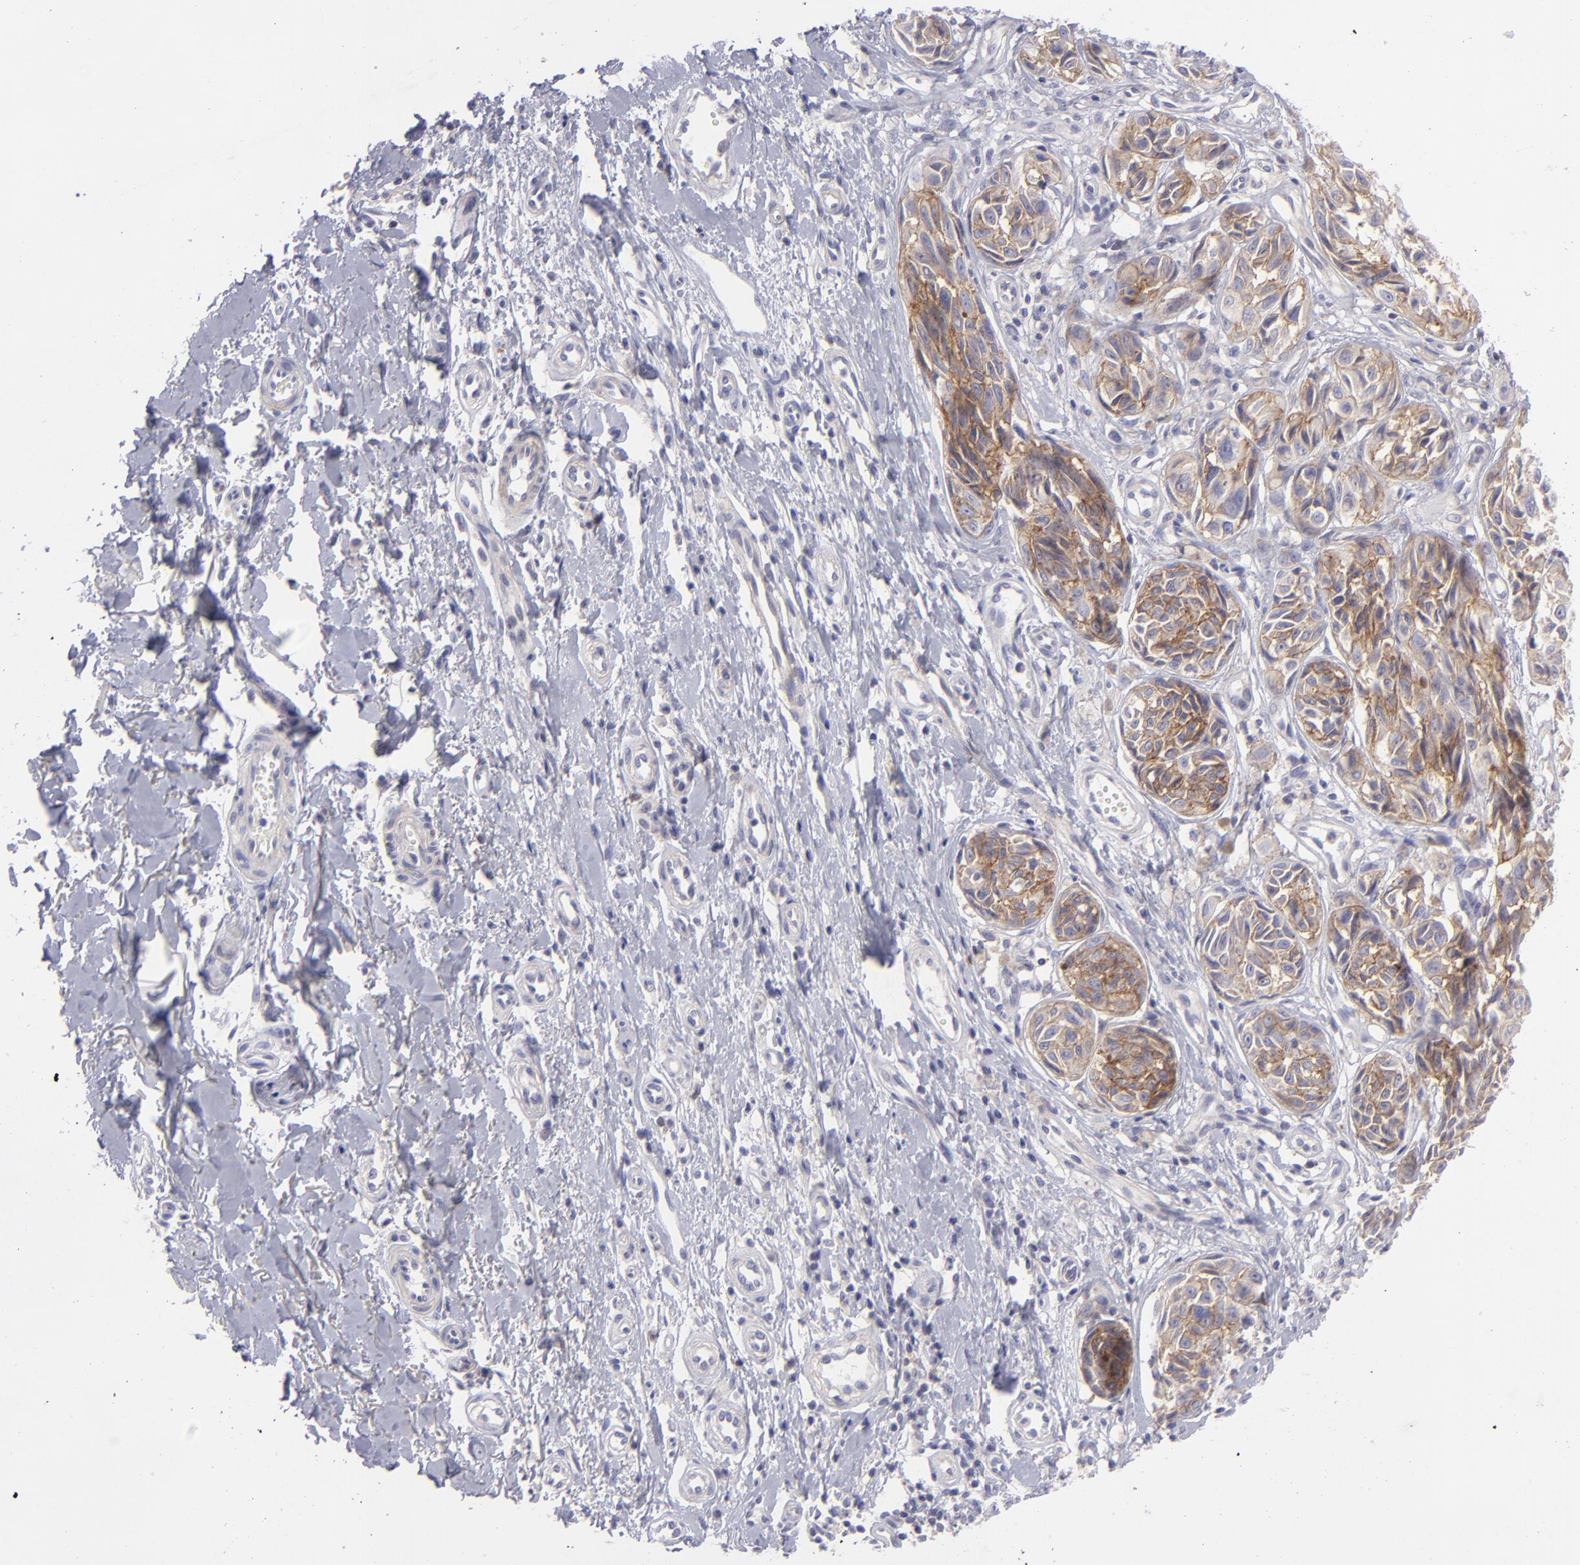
{"staining": {"intensity": "moderate", "quantity": ">75%", "location": "cytoplasmic/membranous"}, "tissue": "melanoma", "cell_type": "Tumor cells", "image_type": "cancer", "snomed": [{"axis": "morphology", "description": "Malignant melanoma, NOS"}, {"axis": "topography", "description": "Skin"}], "caption": "Protein expression analysis of human malignant melanoma reveals moderate cytoplasmic/membranous positivity in about >75% of tumor cells.", "gene": "BSG", "patient": {"sex": "male", "age": 67}}